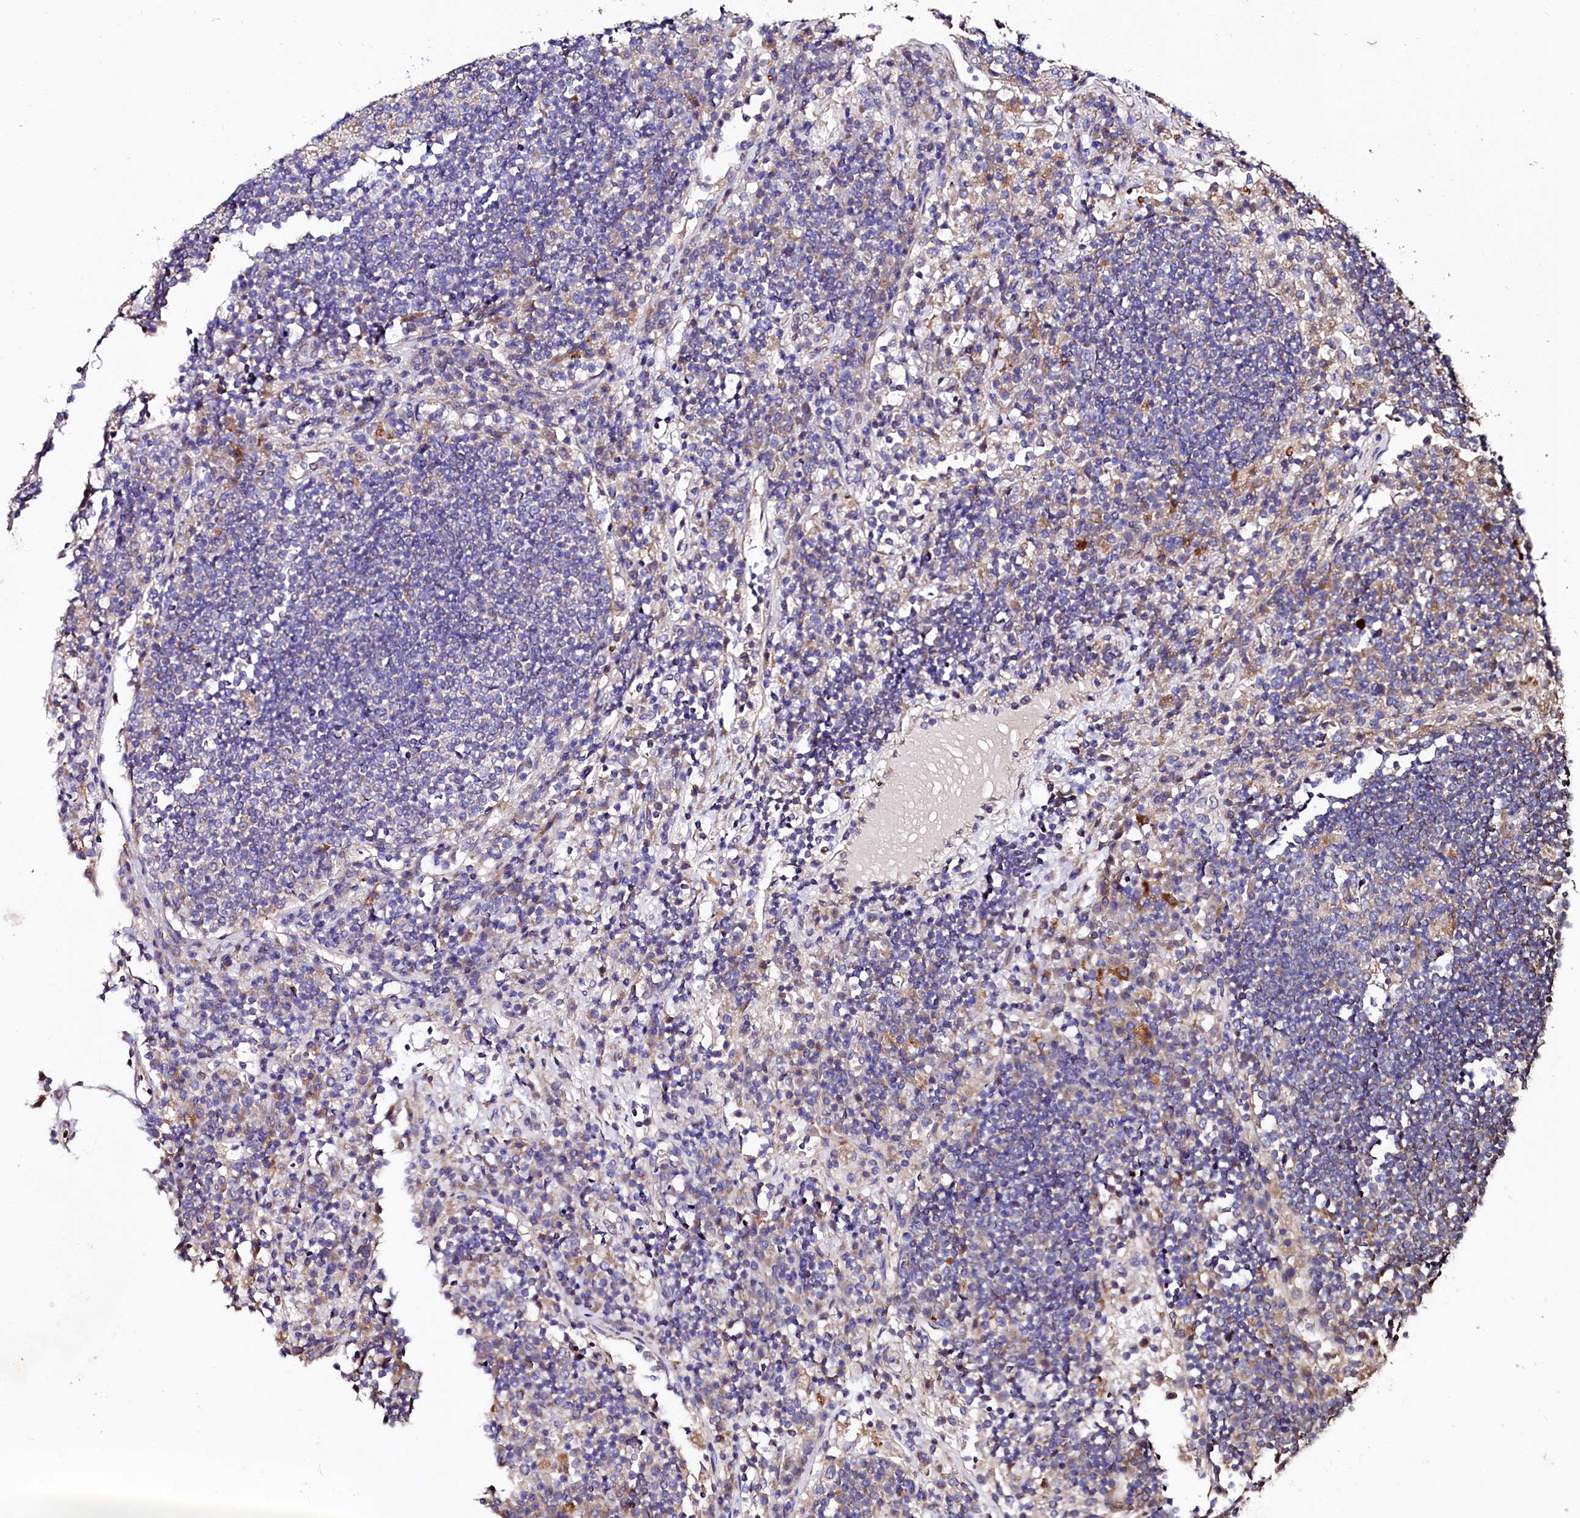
{"staining": {"intensity": "negative", "quantity": "none", "location": "none"}, "tissue": "lymph node", "cell_type": "Germinal center cells", "image_type": "normal", "snomed": [{"axis": "morphology", "description": "Normal tissue, NOS"}, {"axis": "topography", "description": "Lymph node"}], "caption": "The image demonstrates no staining of germinal center cells in benign lymph node. Brightfield microscopy of immunohistochemistry stained with DAB (brown) and hematoxylin (blue), captured at high magnification.", "gene": "SPRYD3", "patient": {"sex": "female", "age": 53}}